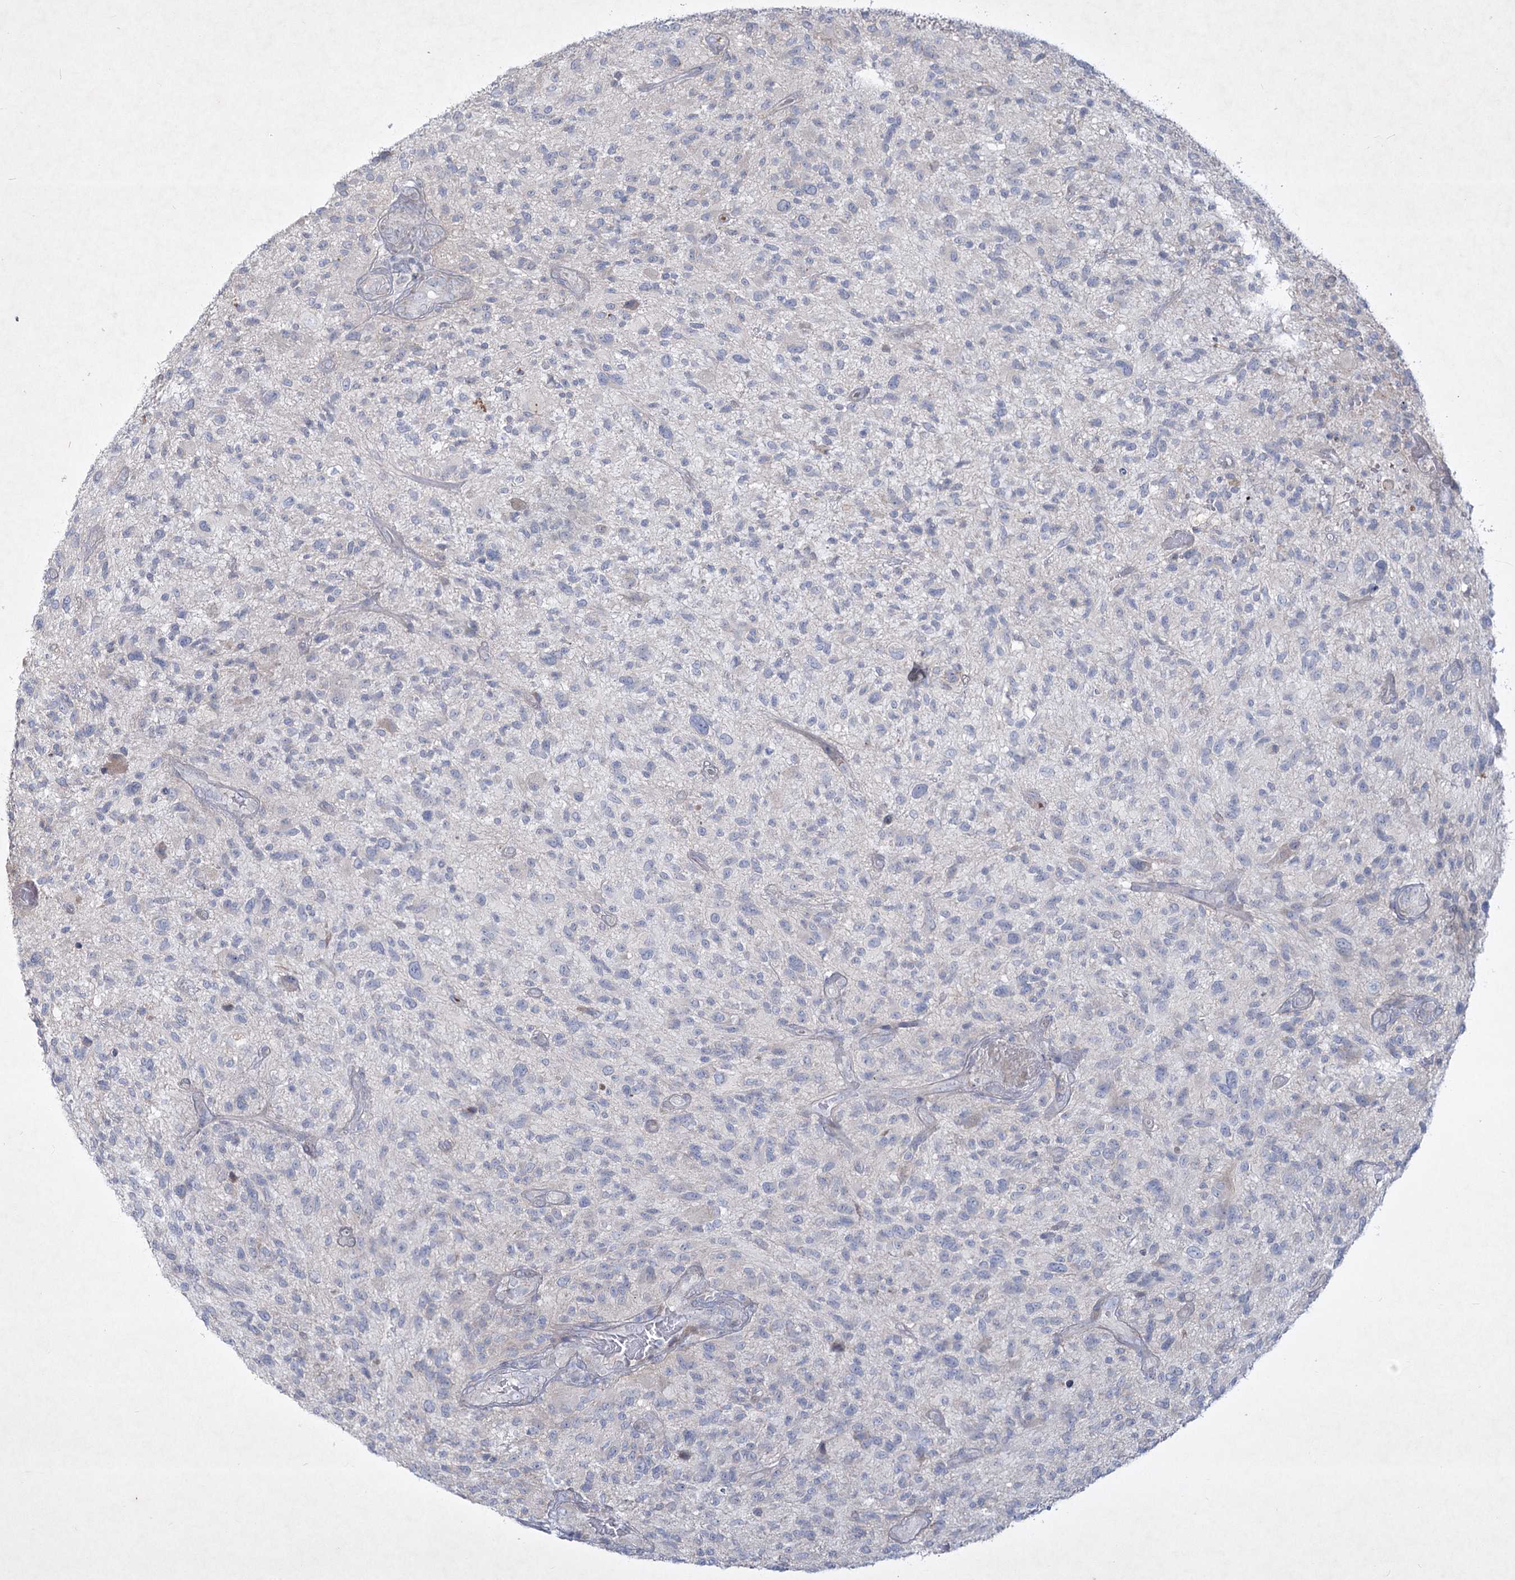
{"staining": {"intensity": "negative", "quantity": "none", "location": "none"}, "tissue": "glioma", "cell_type": "Tumor cells", "image_type": "cancer", "snomed": [{"axis": "morphology", "description": "Glioma, malignant, High grade"}, {"axis": "topography", "description": "Brain"}], "caption": "The image exhibits no significant expression in tumor cells of glioma. The staining was performed using DAB (3,3'-diaminobenzidine) to visualize the protein expression in brown, while the nuclei were stained in blue with hematoxylin (Magnification: 20x).", "gene": "PLA2G12A", "patient": {"sex": "male", "age": 47}}